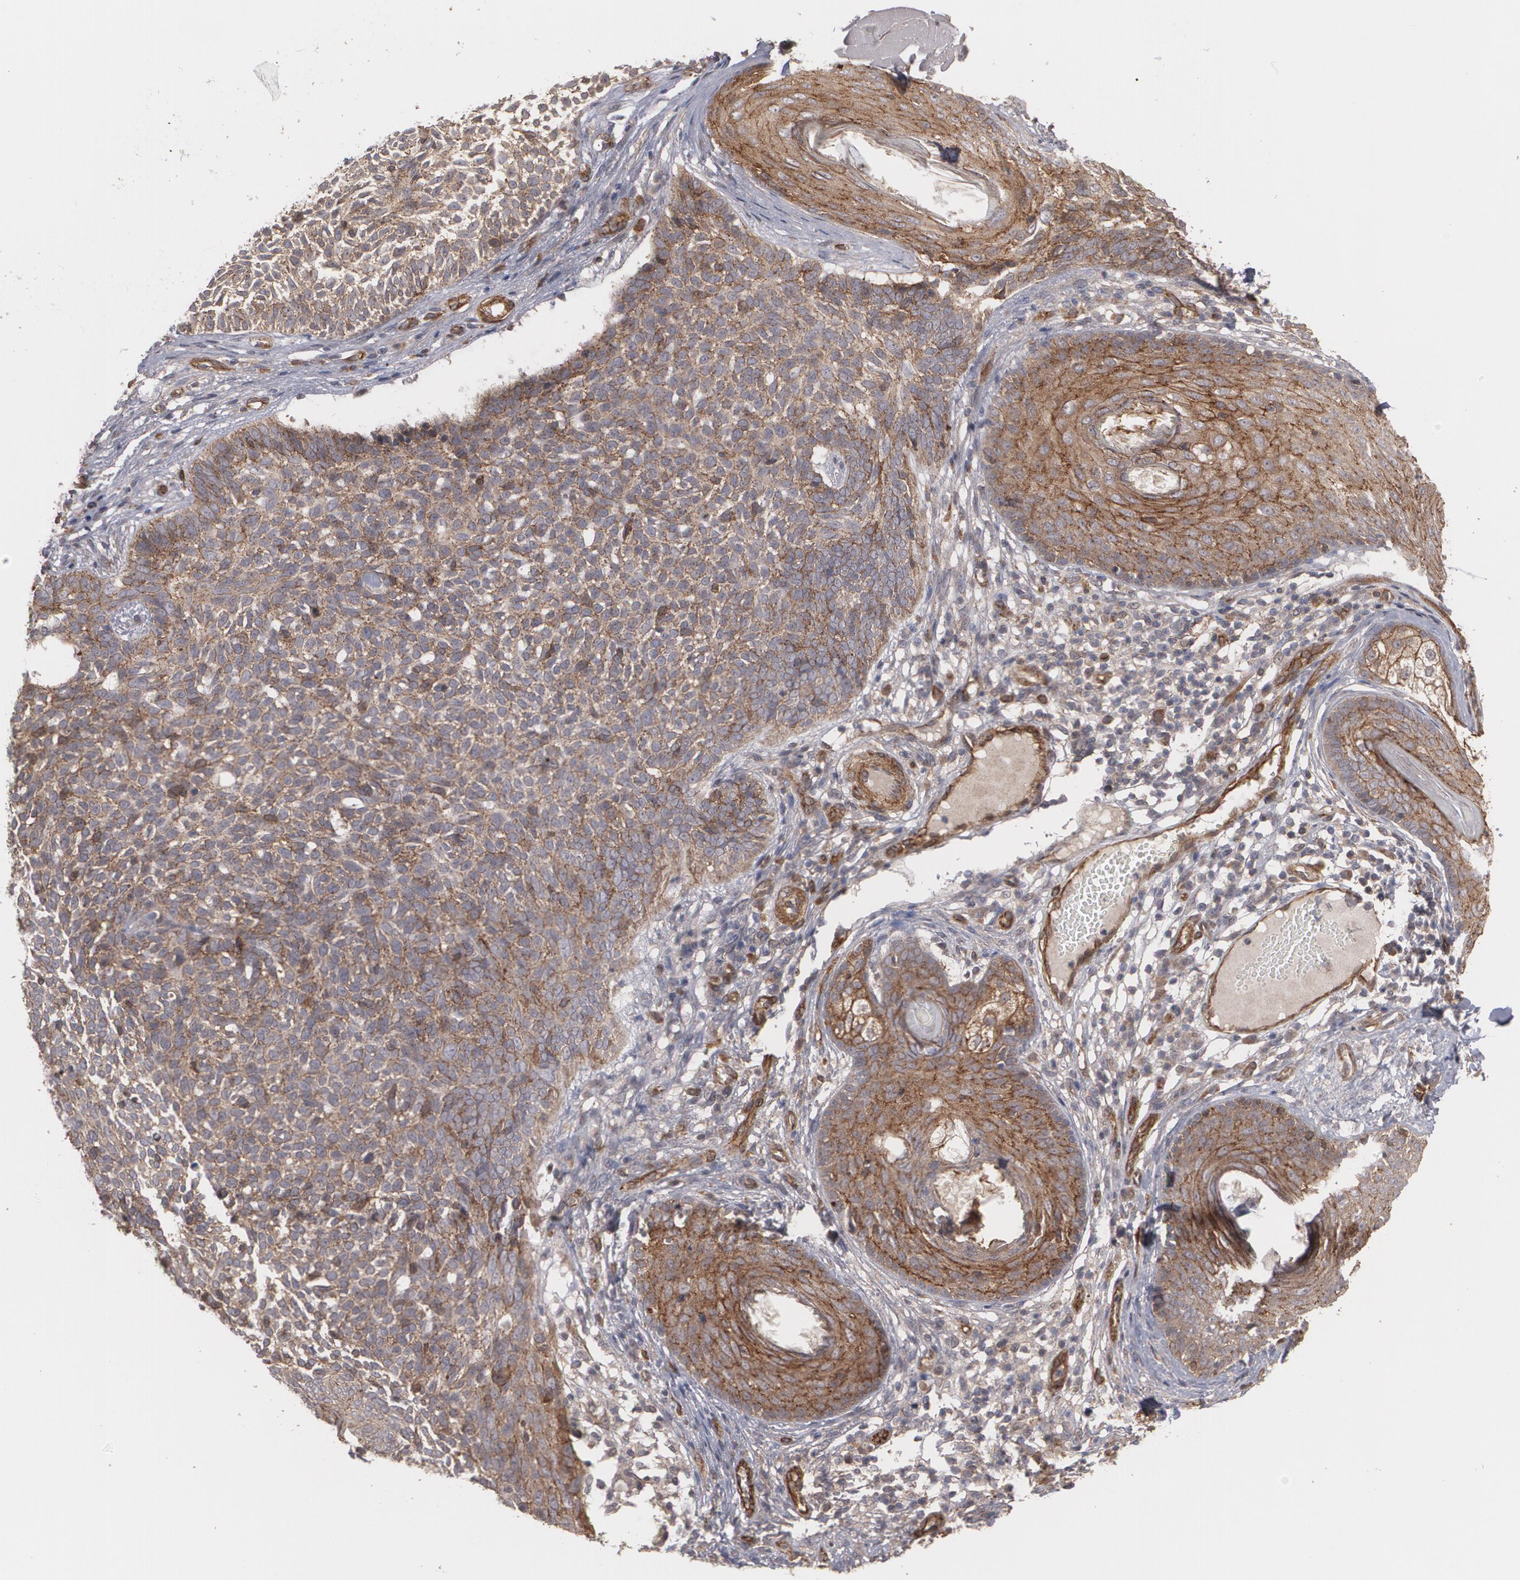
{"staining": {"intensity": "moderate", "quantity": ">75%", "location": "cytoplasmic/membranous"}, "tissue": "skin cancer", "cell_type": "Tumor cells", "image_type": "cancer", "snomed": [{"axis": "morphology", "description": "Basal cell carcinoma"}, {"axis": "topography", "description": "Skin"}], "caption": "High-magnification brightfield microscopy of skin cancer (basal cell carcinoma) stained with DAB (3,3'-diaminobenzidine) (brown) and counterstained with hematoxylin (blue). tumor cells exhibit moderate cytoplasmic/membranous positivity is appreciated in approximately>75% of cells.", "gene": "TJP1", "patient": {"sex": "male", "age": 74}}